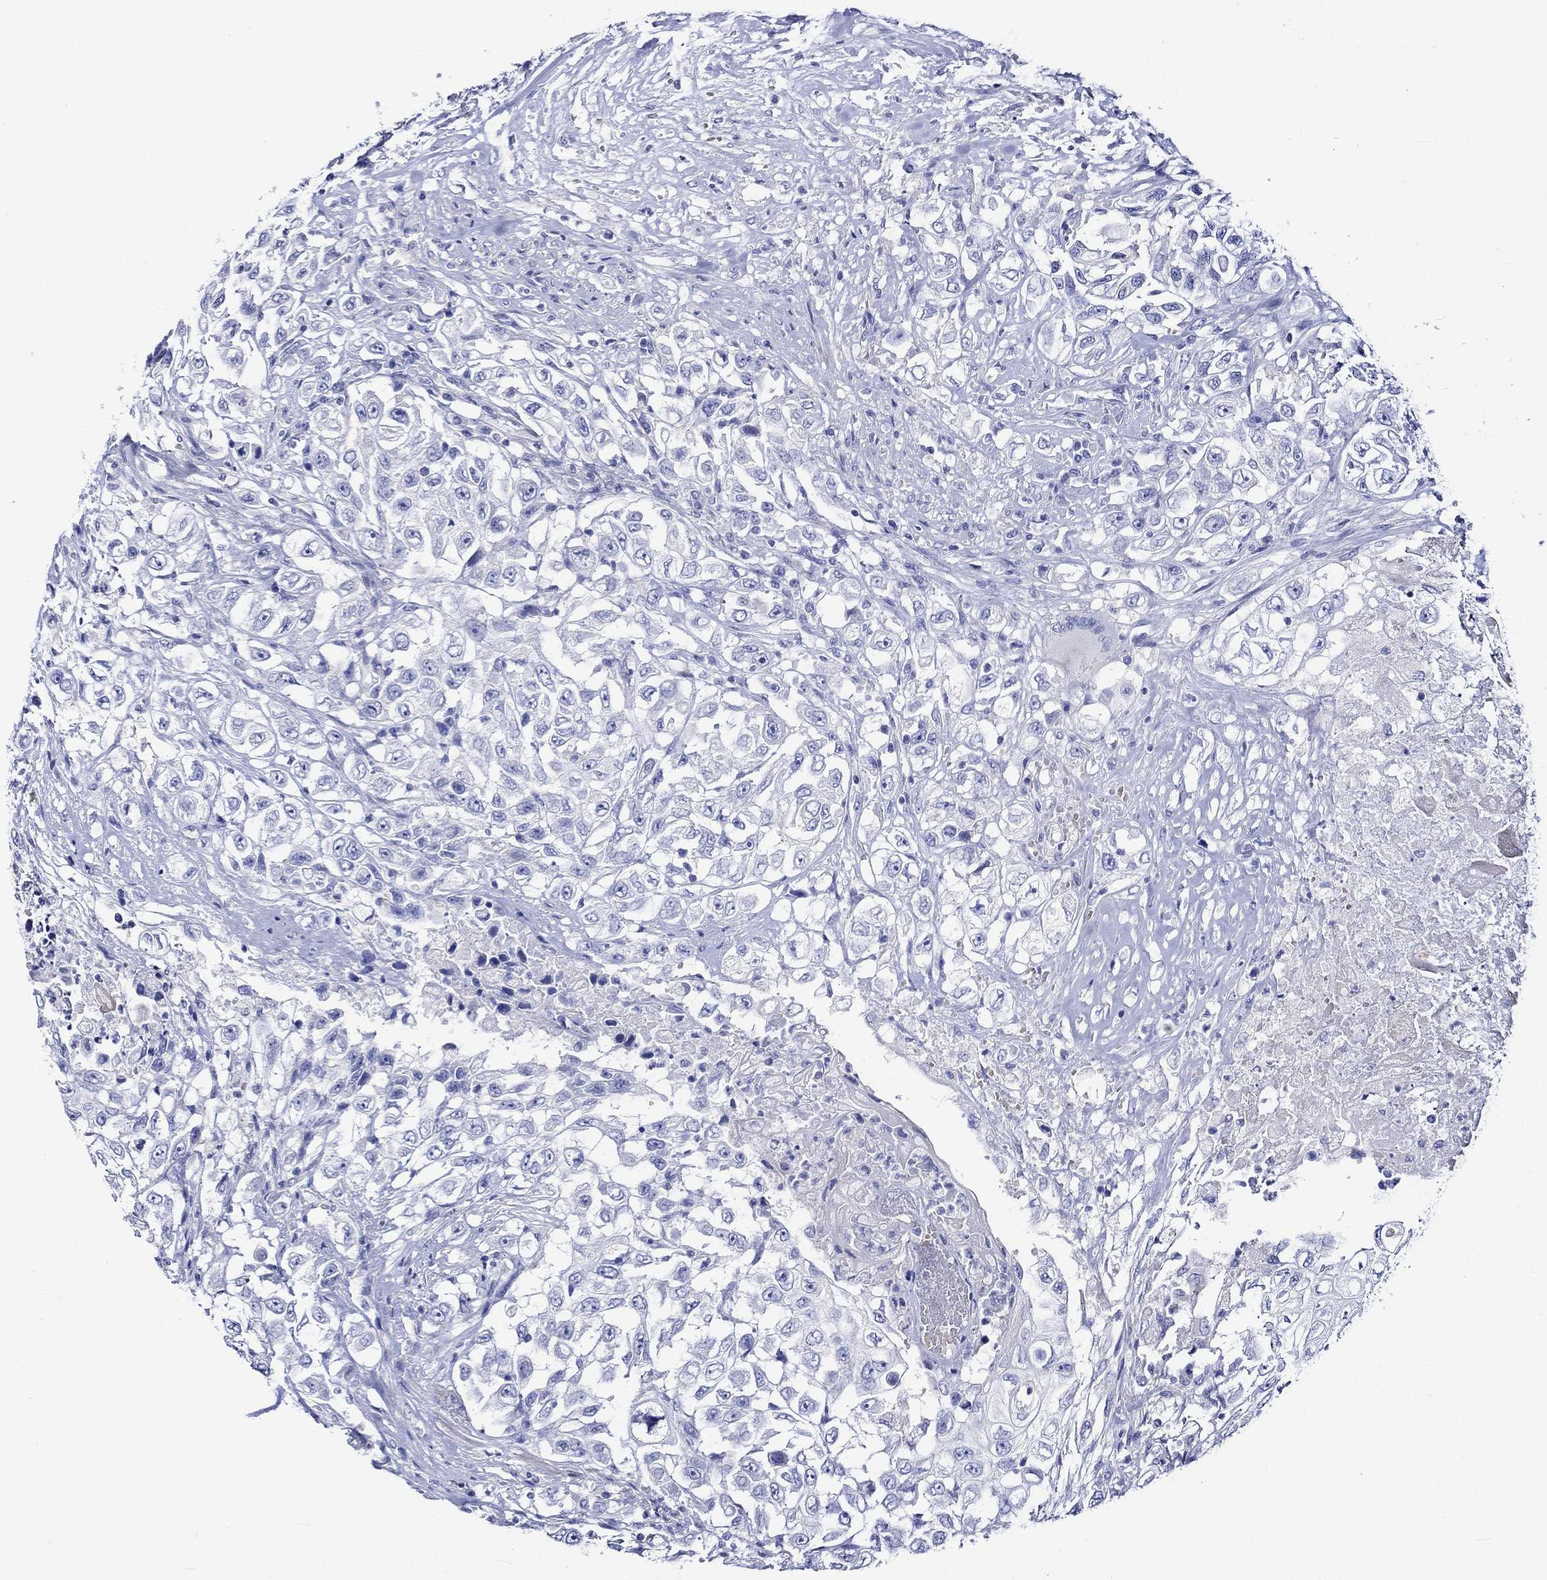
{"staining": {"intensity": "negative", "quantity": "none", "location": "none"}, "tissue": "urothelial cancer", "cell_type": "Tumor cells", "image_type": "cancer", "snomed": [{"axis": "morphology", "description": "Urothelial carcinoma, High grade"}, {"axis": "topography", "description": "Urinary bladder"}], "caption": "Immunohistochemistry (IHC) of human urothelial carcinoma (high-grade) exhibits no expression in tumor cells. (Immunohistochemistry, brightfield microscopy, high magnification).", "gene": "NRIP3", "patient": {"sex": "female", "age": 56}}